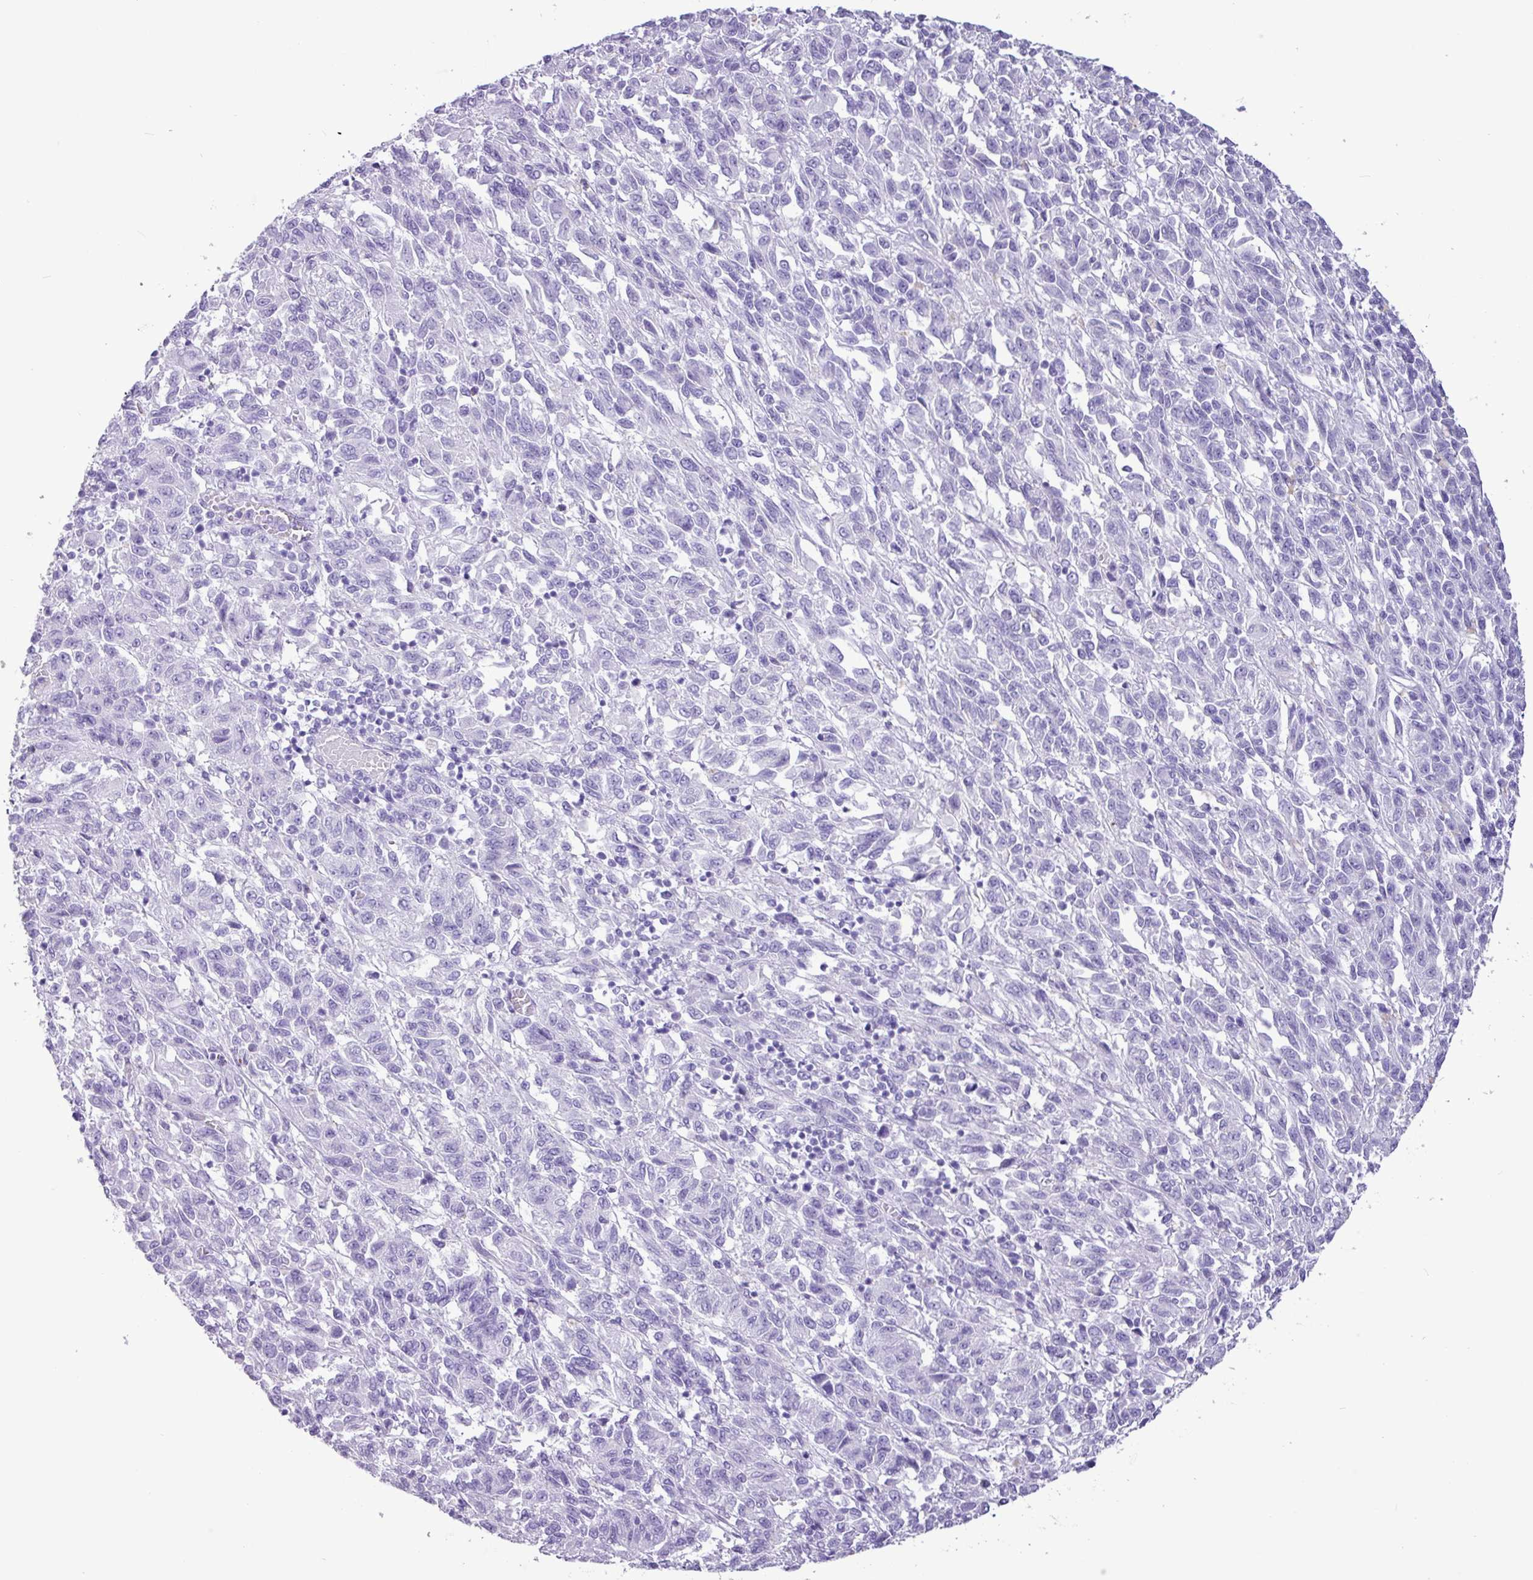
{"staining": {"intensity": "negative", "quantity": "none", "location": "none"}, "tissue": "melanoma", "cell_type": "Tumor cells", "image_type": "cancer", "snomed": [{"axis": "morphology", "description": "Malignant melanoma, Metastatic site"}, {"axis": "topography", "description": "Lung"}], "caption": "Tumor cells are negative for brown protein staining in melanoma.", "gene": "CKMT2", "patient": {"sex": "male", "age": 64}}